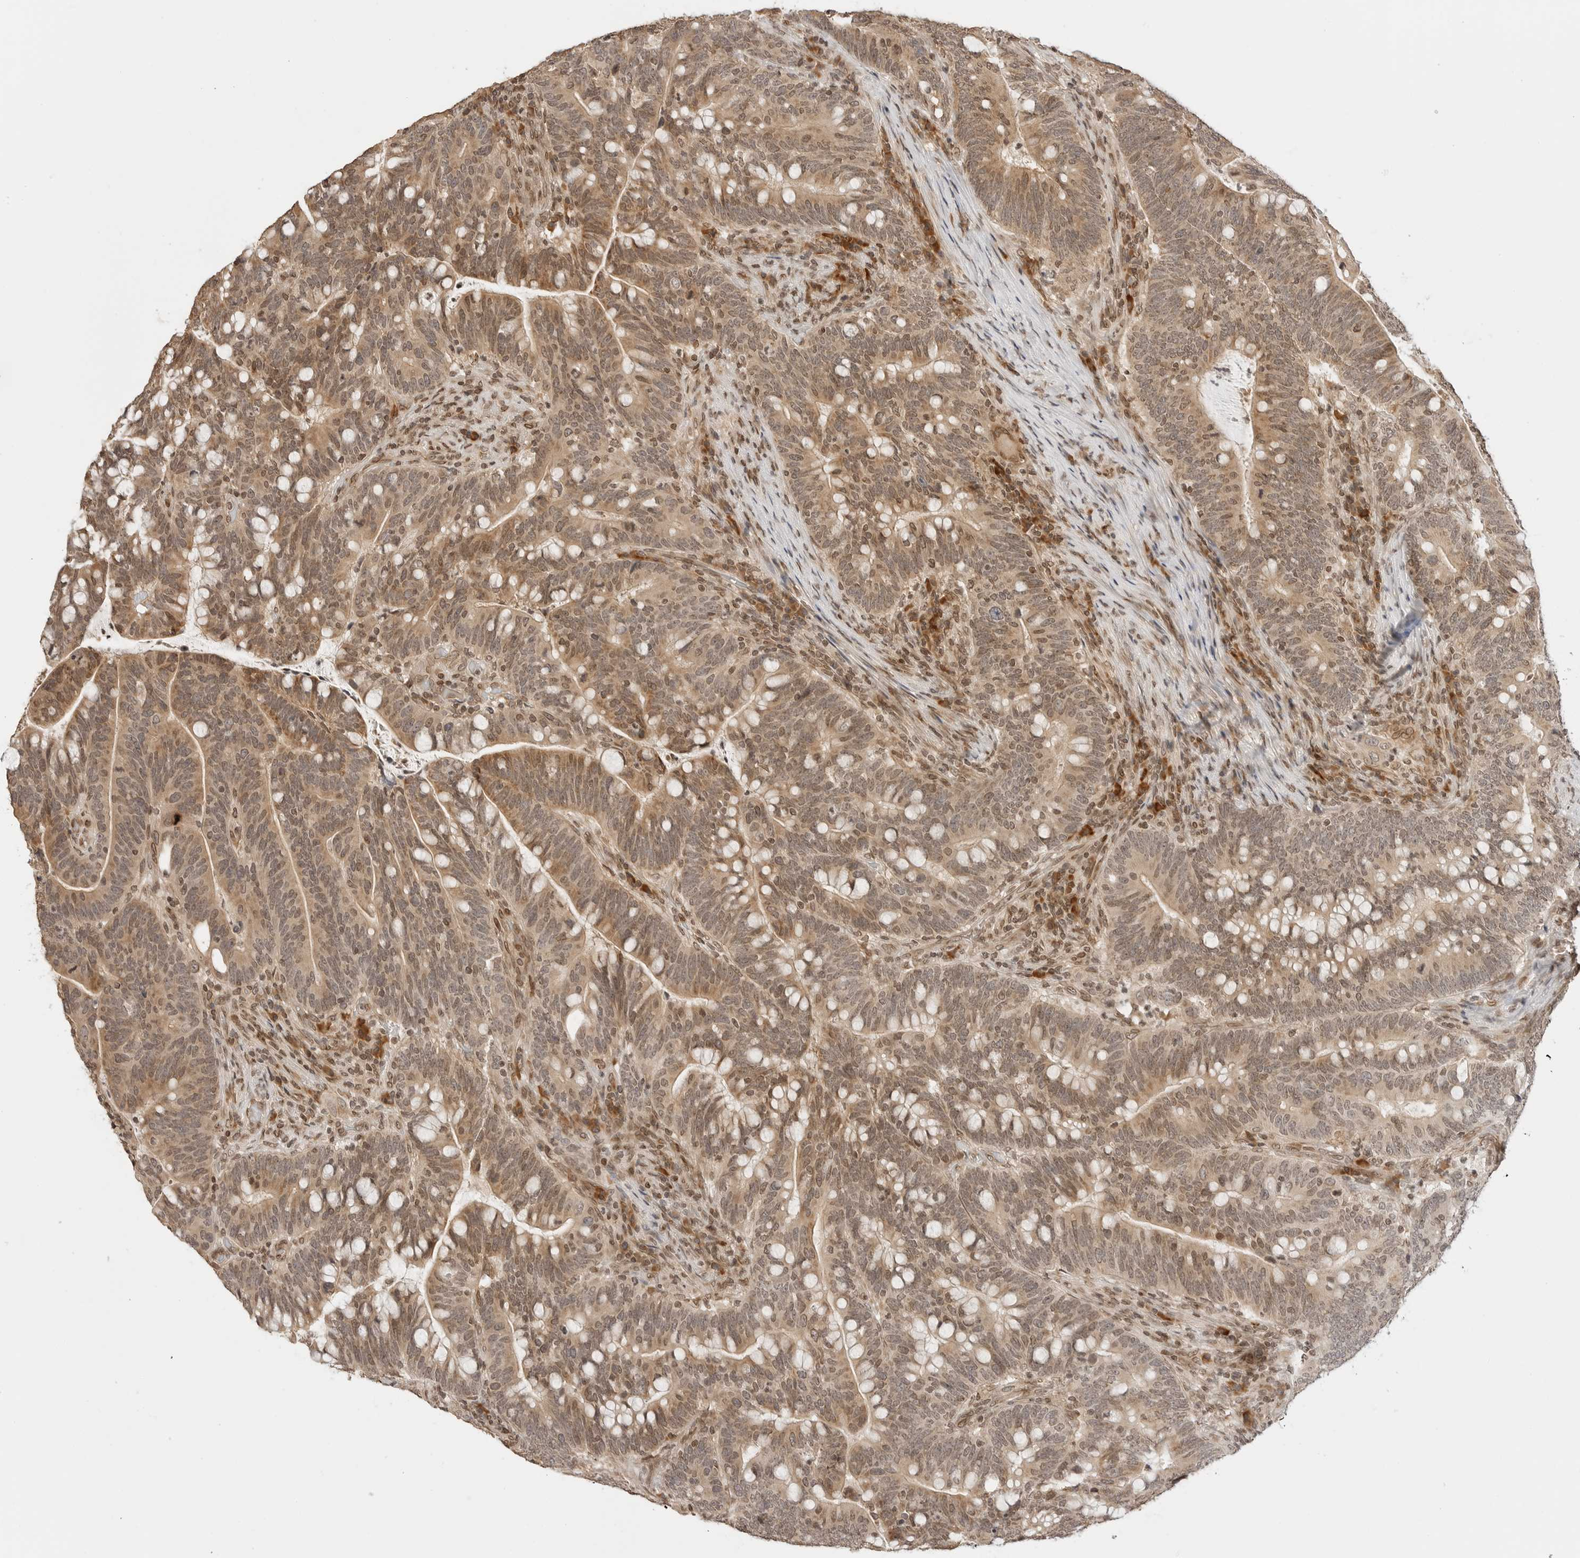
{"staining": {"intensity": "moderate", "quantity": ">75%", "location": "cytoplasmic/membranous,nuclear"}, "tissue": "colorectal cancer", "cell_type": "Tumor cells", "image_type": "cancer", "snomed": [{"axis": "morphology", "description": "Adenocarcinoma, NOS"}, {"axis": "topography", "description": "Colon"}], "caption": "DAB (3,3'-diaminobenzidine) immunohistochemical staining of human adenocarcinoma (colorectal) reveals moderate cytoplasmic/membranous and nuclear protein expression in about >75% of tumor cells.", "gene": "POLH", "patient": {"sex": "female", "age": 66}}